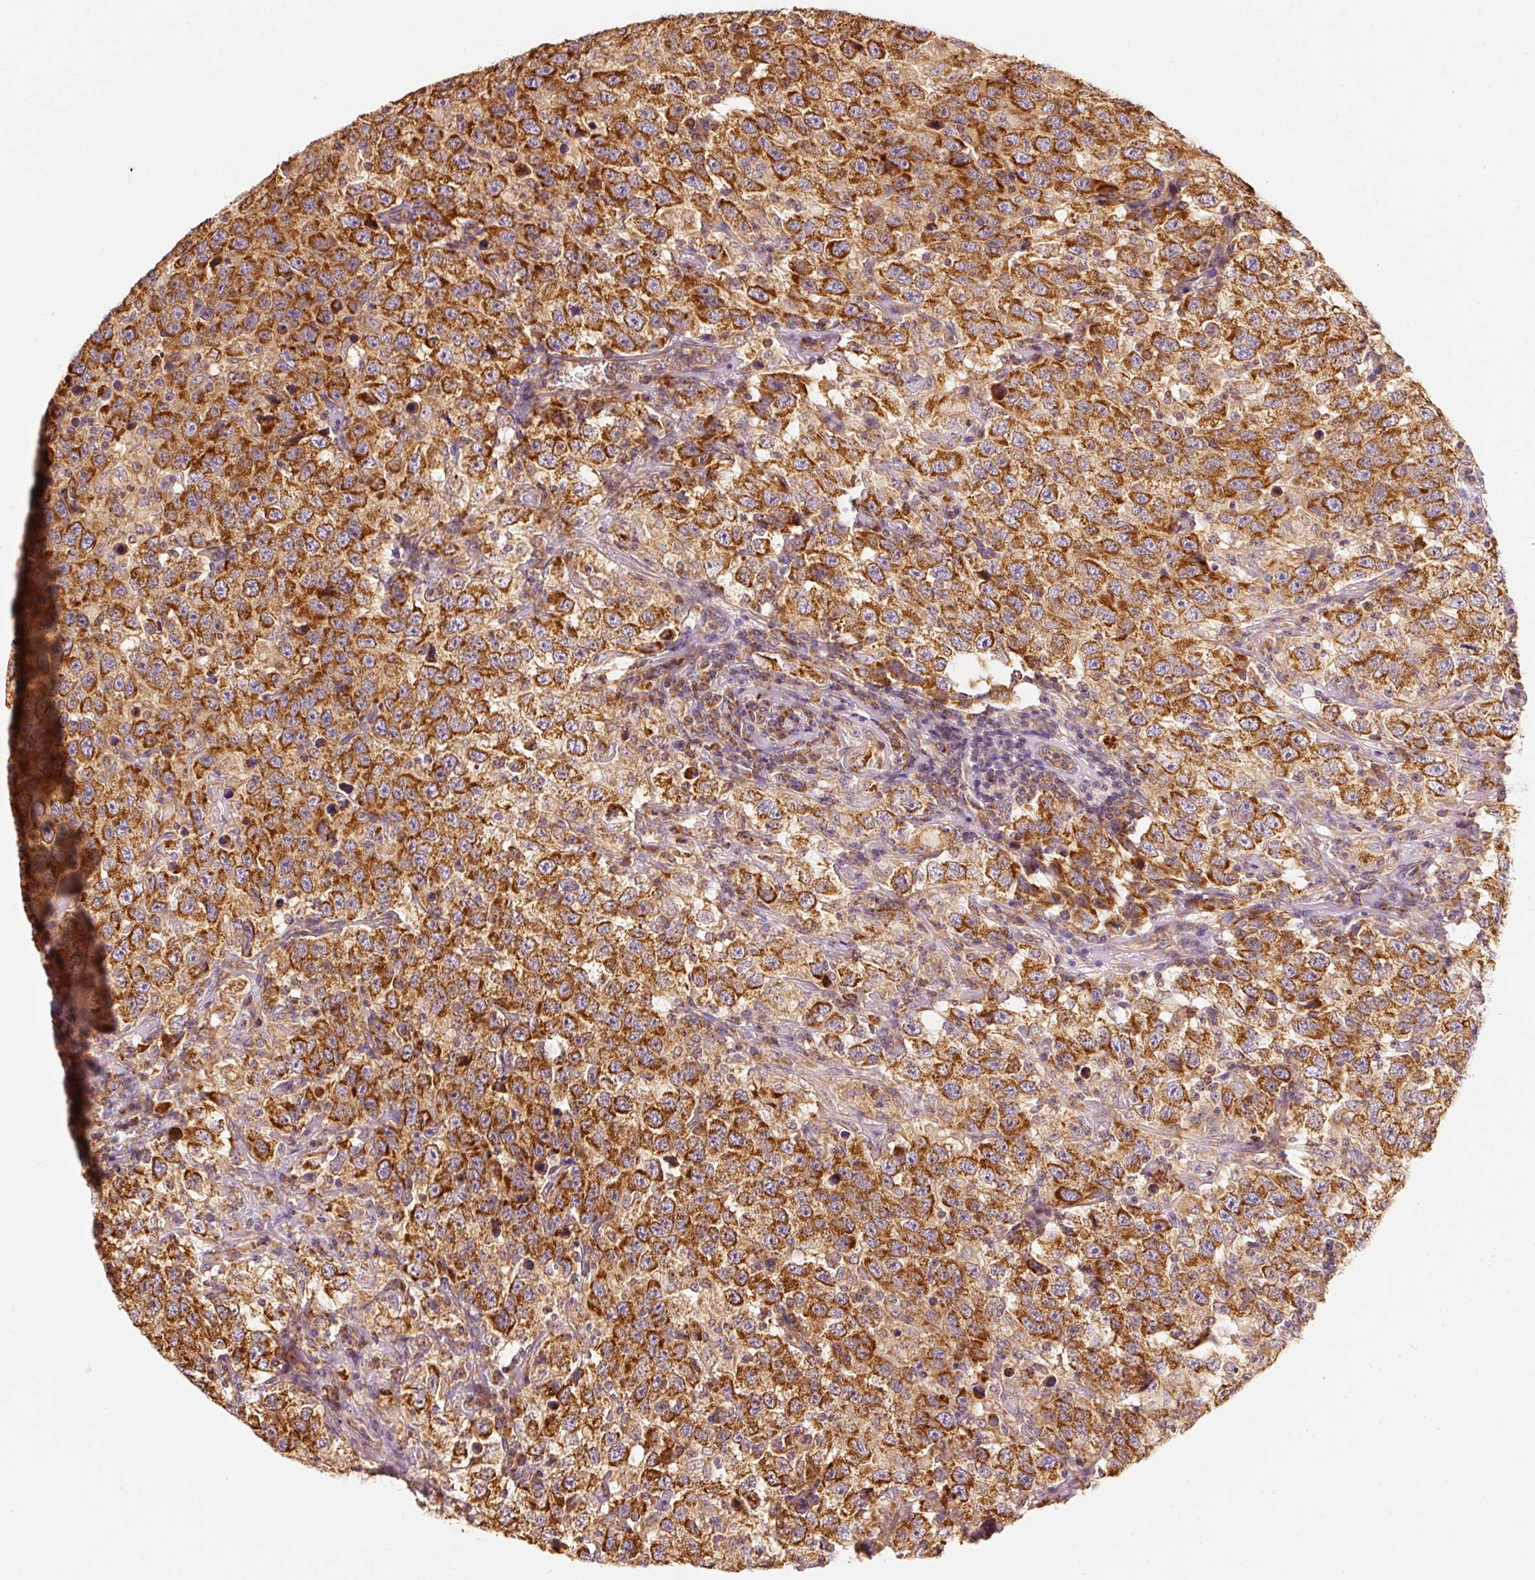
{"staining": {"intensity": "strong", "quantity": ">75%", "location": "cytoplasmic/membranous"}, "tissue": "testis cancer", "cell_type": "Tumor cells", "image_type": "cancer", "snomed": [{"axis": "morphology", "description": "Seminoma, NOS"}, {"axis": "topography", "description": "Testis"}], "caption": "Protein staining of testis cancer tissue displays strong cytoplasmic/membranous staining in approximately >75% of tumor cells.", "gene": "TOMM40", "patient": {"sex": "male", "age": 41}}